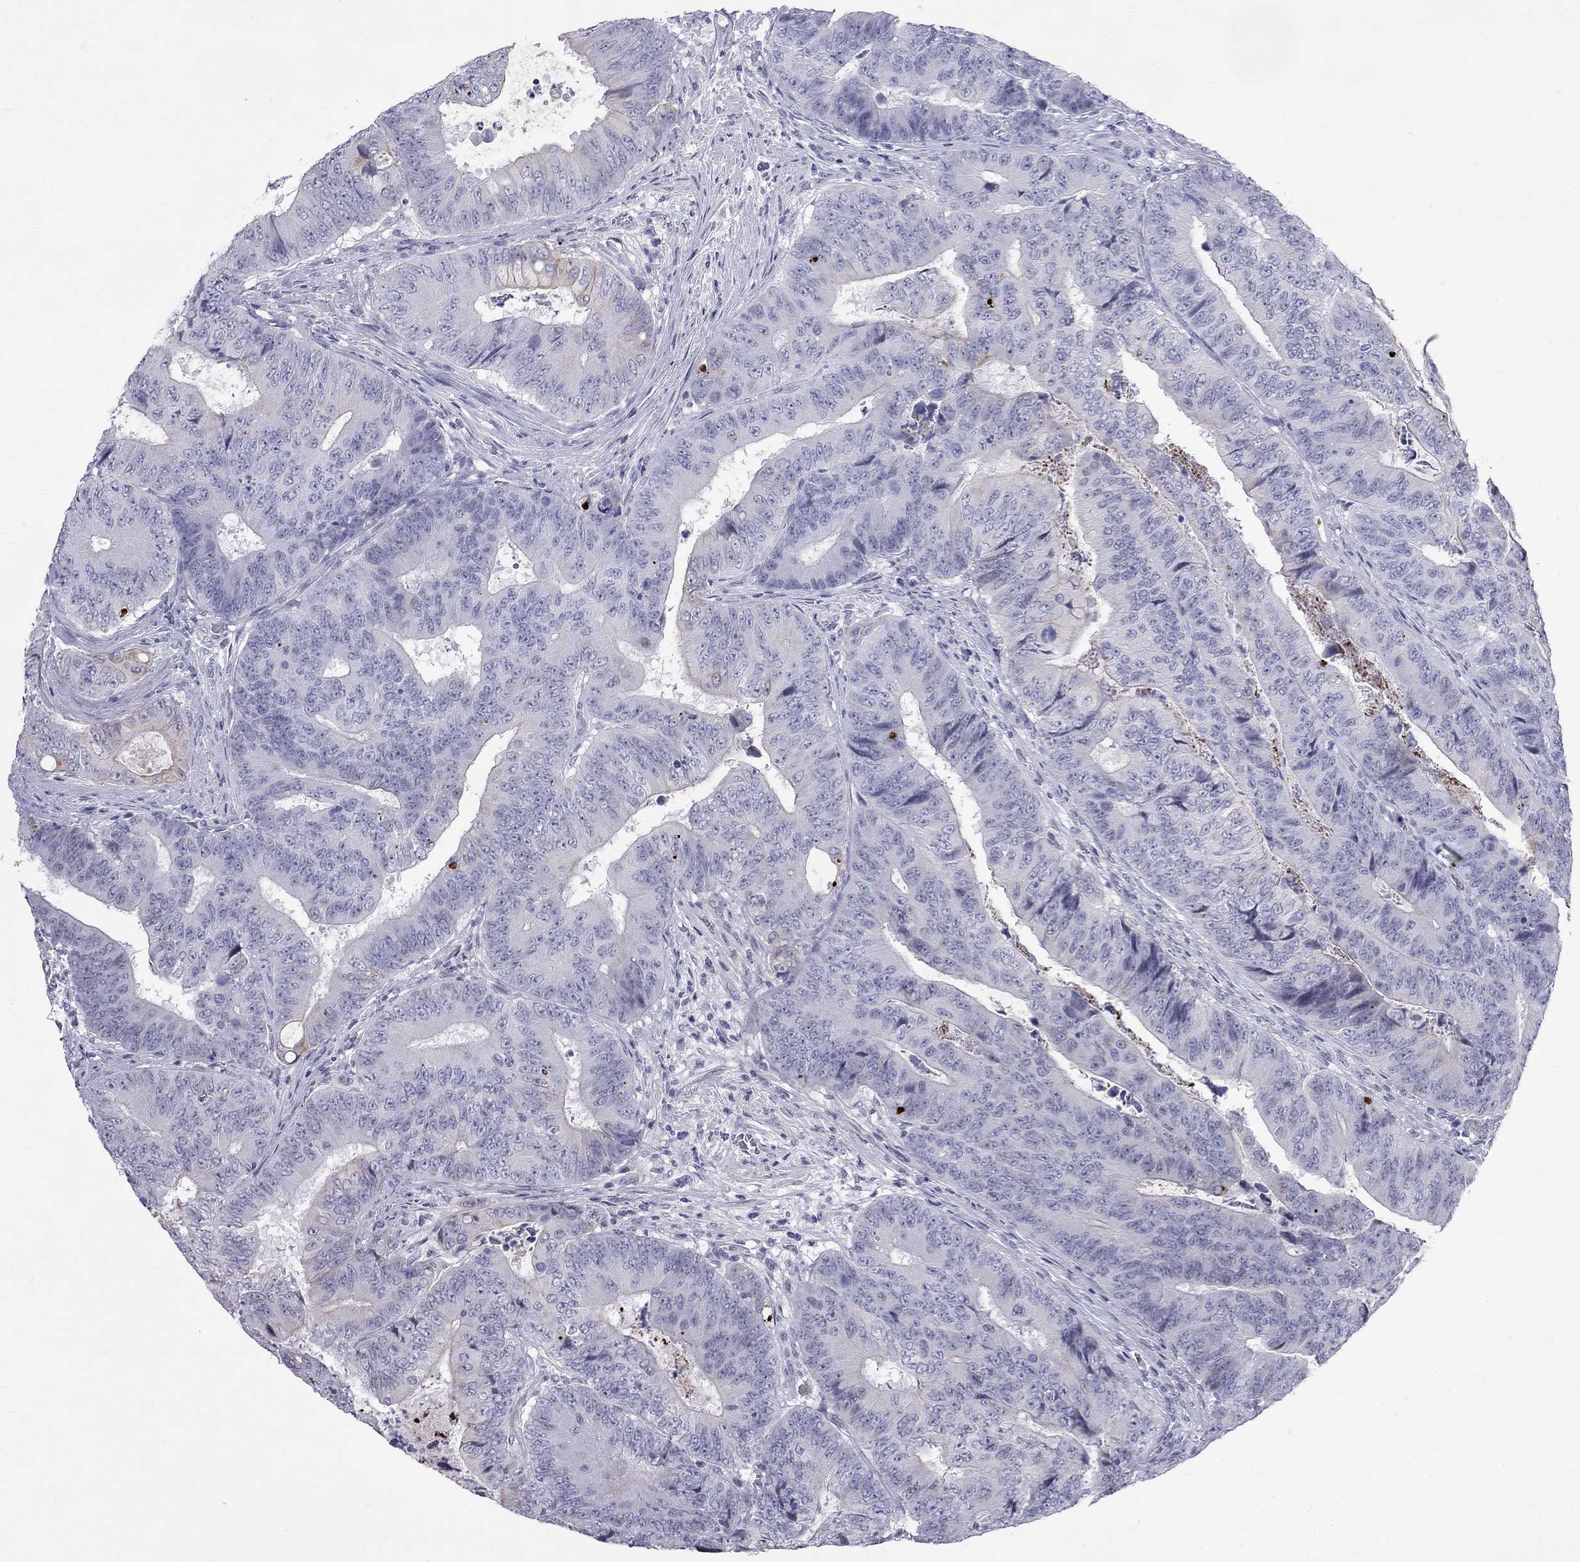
{"staining": {"intensity": "weak", "quantity": "<25%", "location": "cytoplasmic/membranous"}, "tissue": "colorectal cancer", "cell_type": "Tumor cells", "image_type": "cancer", "snomed": [{"axis": "morphology", "description": "Adenocarcinoma, NOS"}, {"axis": "topography", "description": "Colon"}], "caption": "Colorectal cancer was stained to show a protein in brown. There is no significant expression in tumor cells.", "gene": "MUC15", "patient": {"sex": "female", "age": 48}}